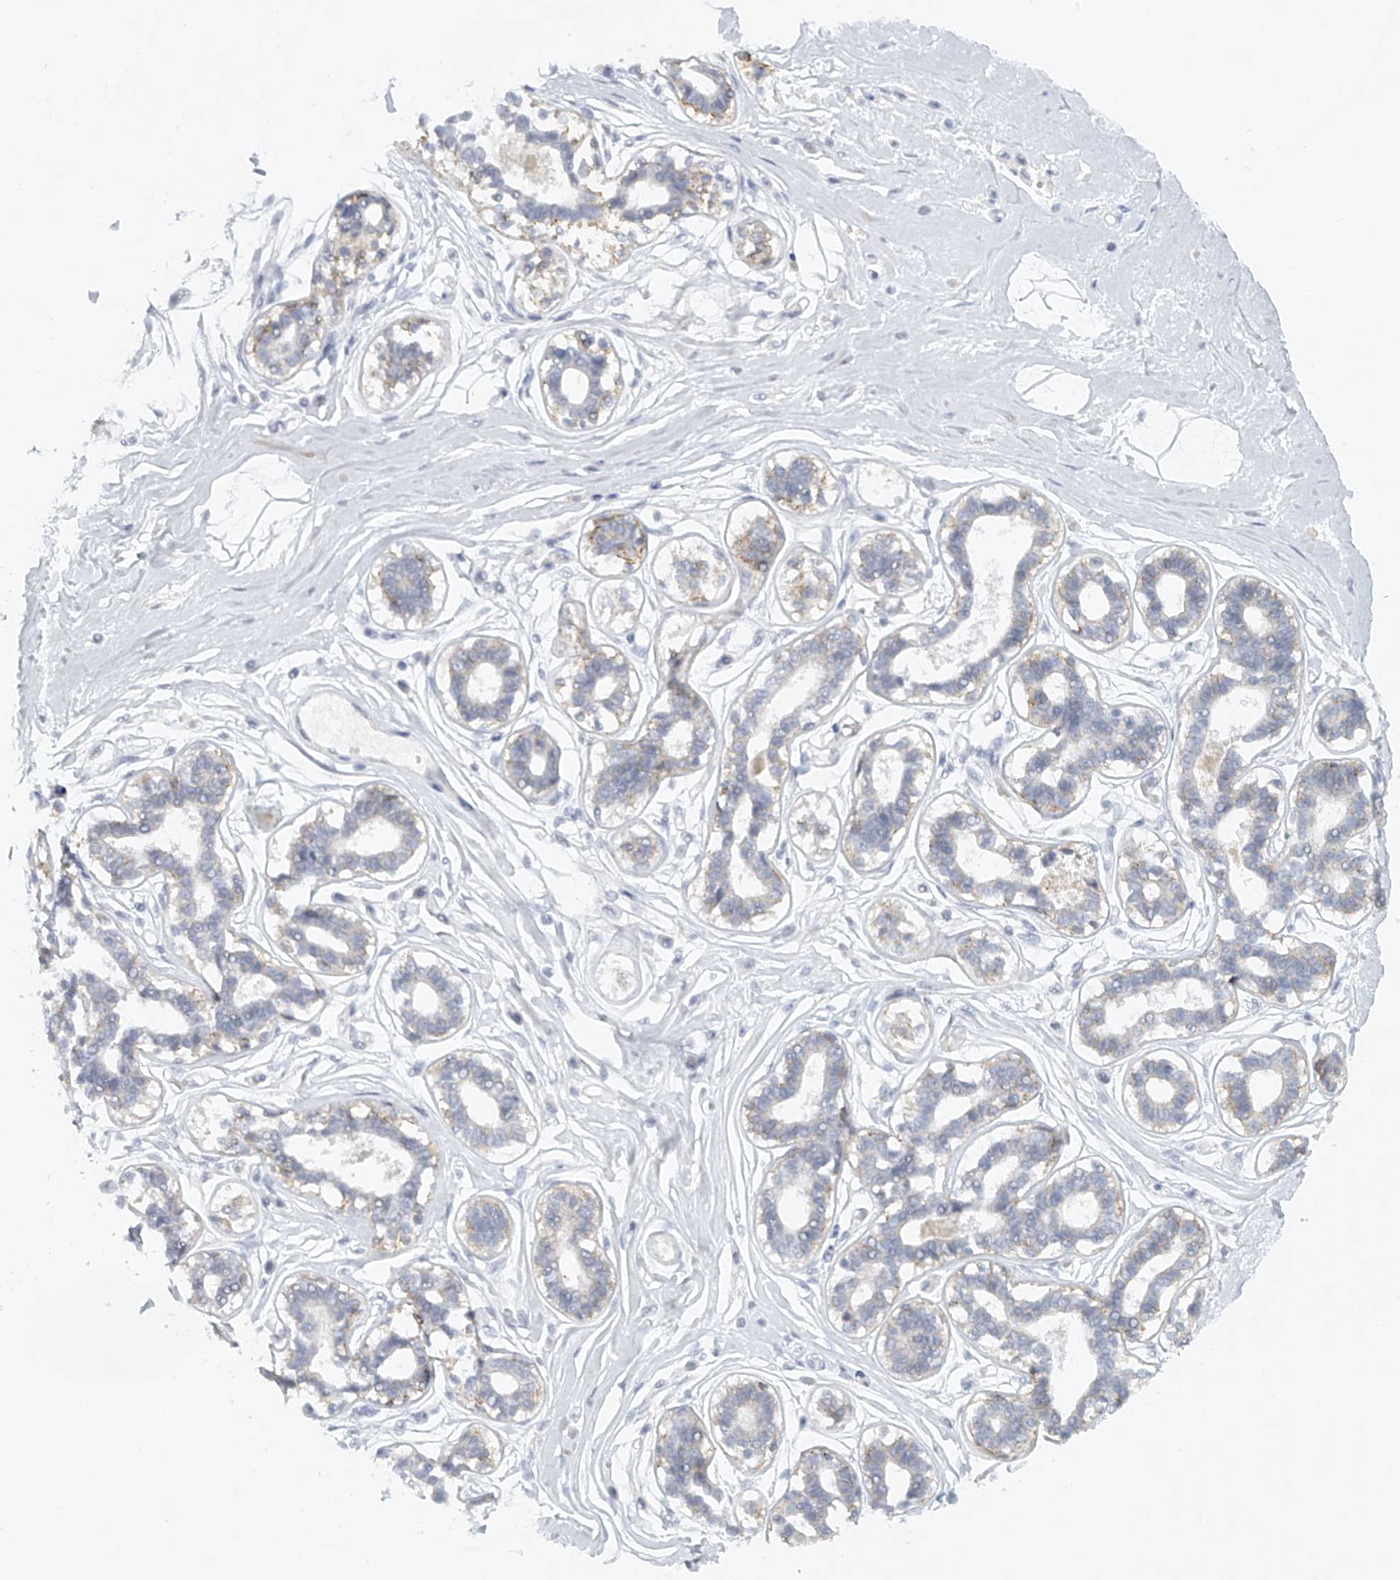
{"staining": {"intensity": "negative", "quantity": "none", "location": "none"}, "tissue": "breast", "cell_type": "Adipocytes", "image_type": "normal", "snomed": [{"axis": "morphology", "description": "Normal tissue, NOS"}, {"axis": "topography", "description": "Breast"}], "caption": "A micrograph of breast stained for a protein reveals no brown staining in adipocytes.", "gene": "FAT2", "patient": {"sex": "female", "age": 45}}